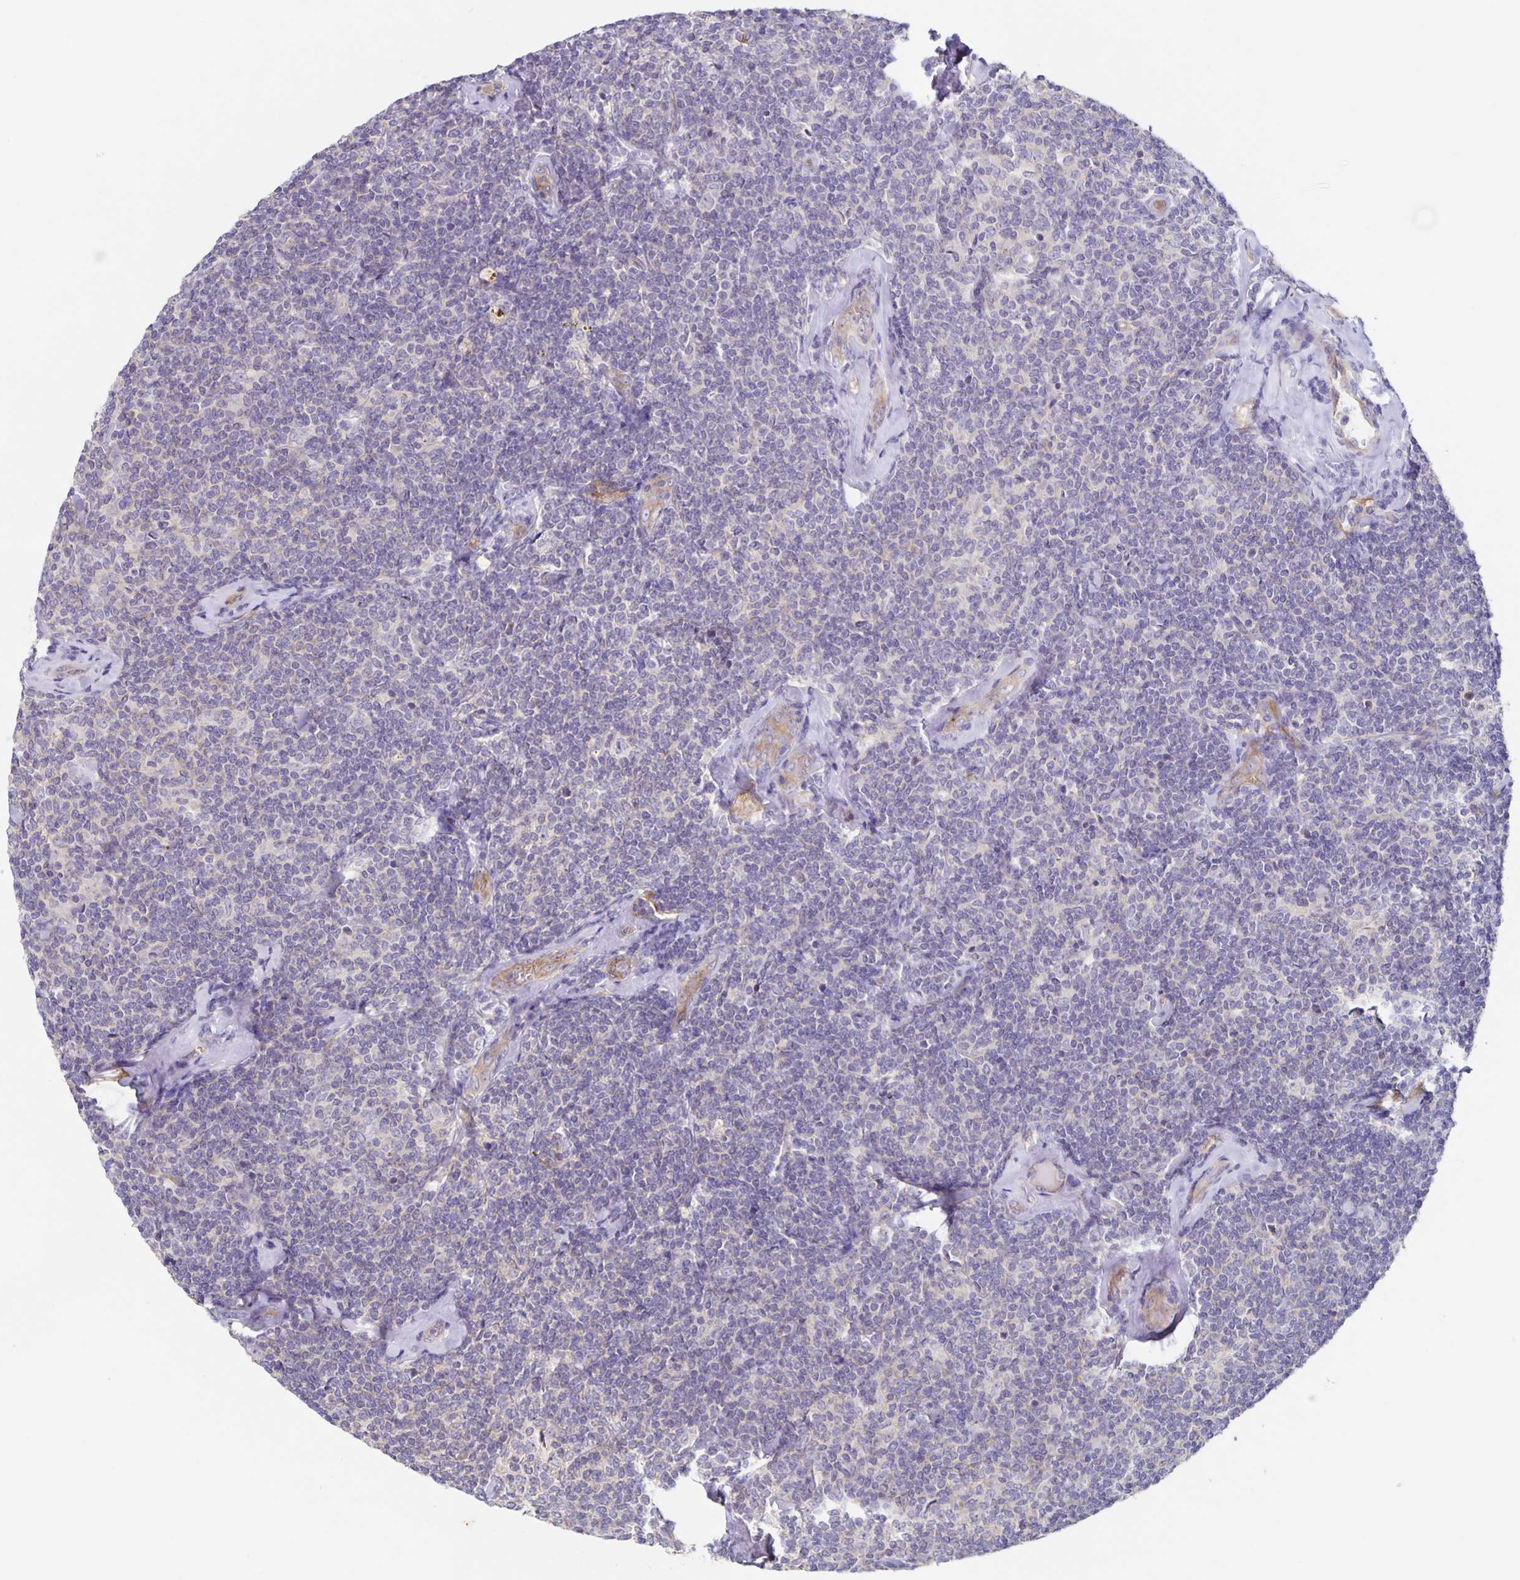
{"staining": {"intensity": "negative", "quantity": "none", "location": "none"}, "tissue": "lymphoma", "cell_type": "Tumor cells", "image_type": "cancer", "snomed": [{"axis": "morphology", "description": "Malignant lymphoma, non-Hodgkin's type, Low grade"}, {"axis": "topography", "description": "Lymph node"}], "caption": "This is a image of IHC staining of low-grade malignant lymphoma, non-Hodgkin's type, which shows no staining in tumor cells. (Stains: DAB IHC with hematoxylin counter stain, Microscopy: brightfield microscopy at high magnification).", "gene": "ITGA2", "patient": {"sex": "female", "age": 56}}